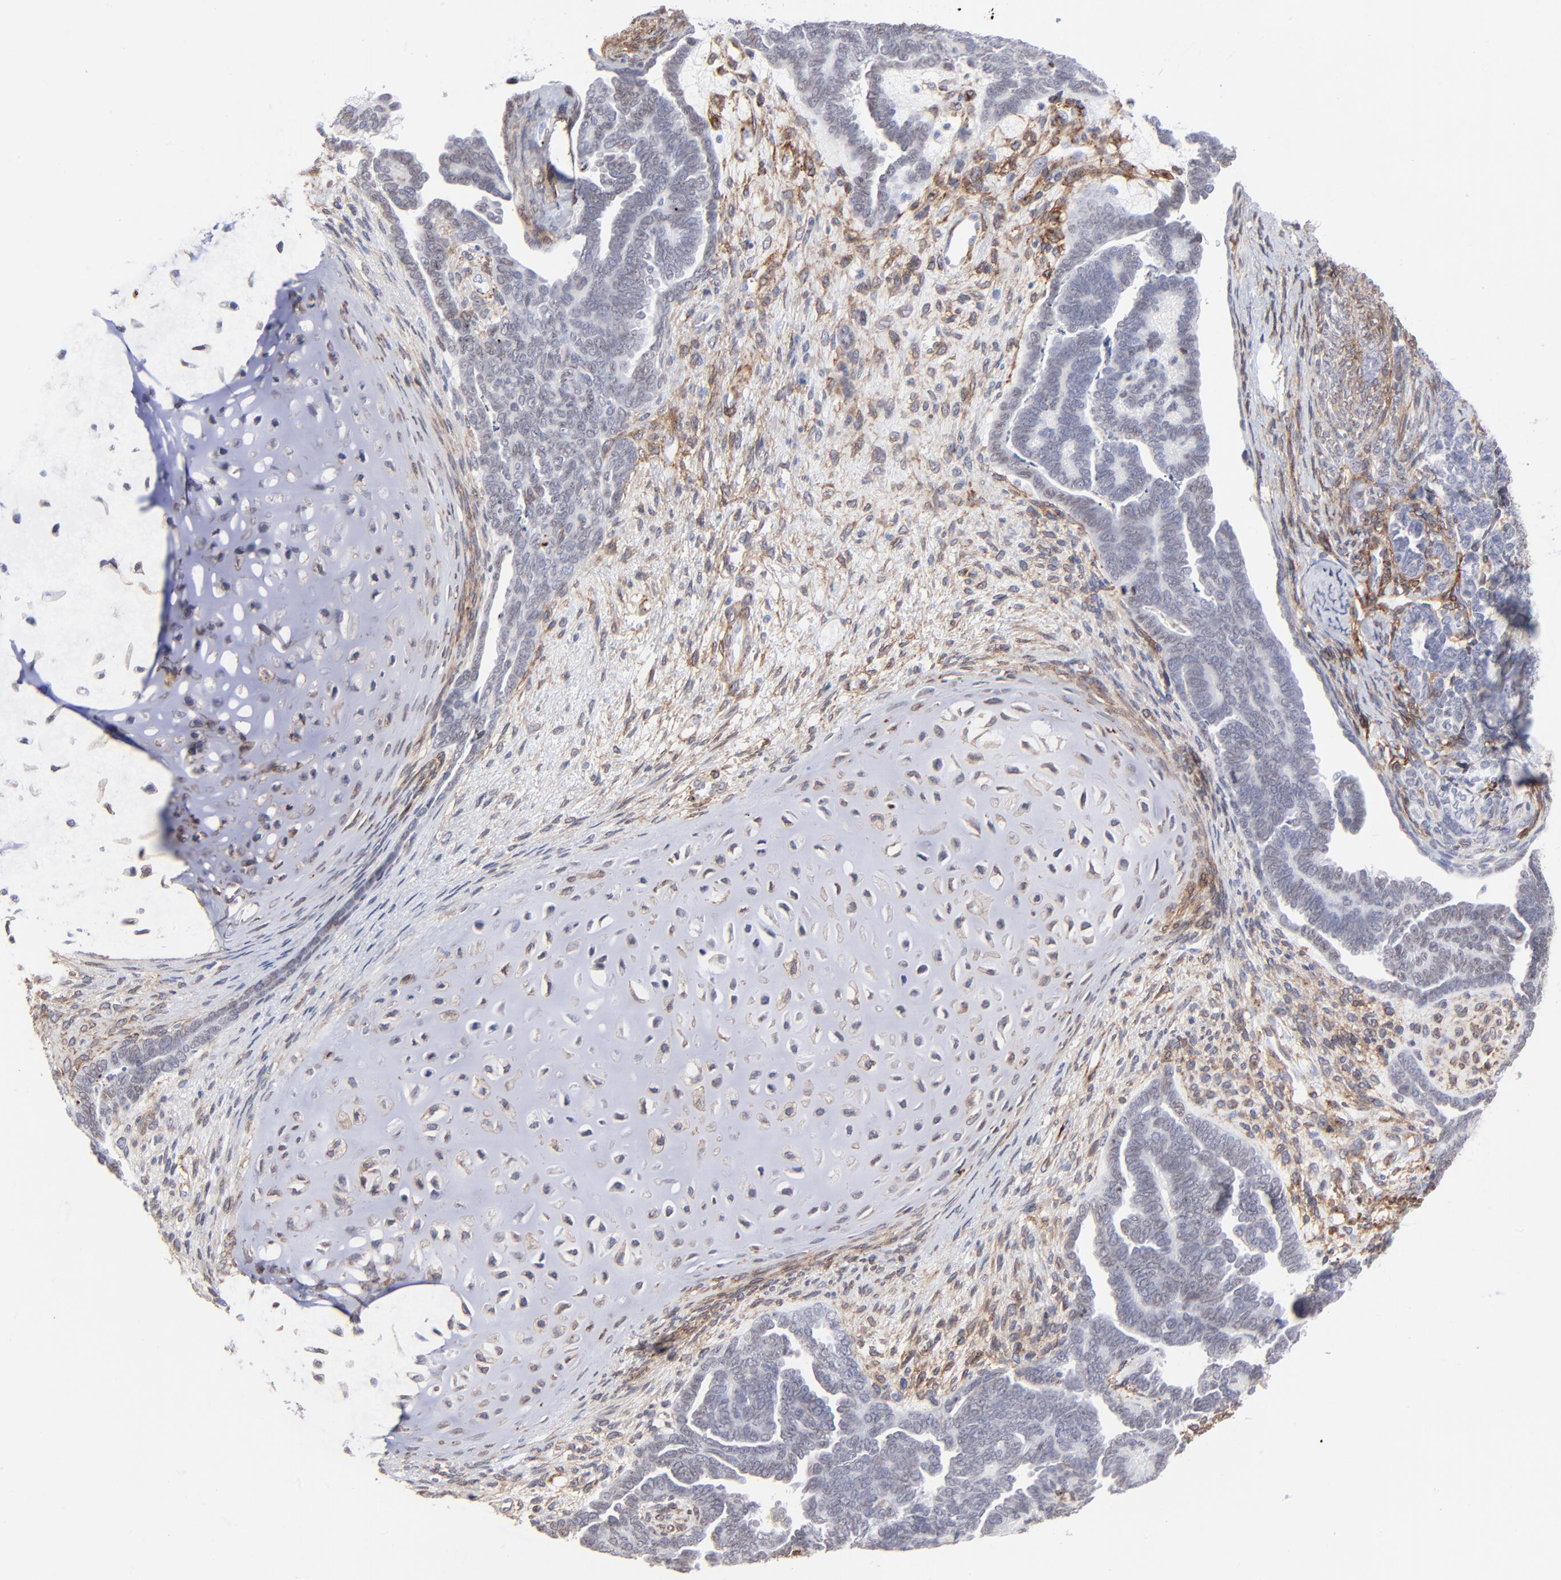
{"staining": {"intensity": "strong", "quantity": "<25%", "location": "nuclear"}, "tissue": "endometrial cancer", "cell_type": "Tumor cells", "image_type": "cancer", "snomed": [{"axis": "morphology", "description": "Neoplasm, malignant, NOS"}, {"axis": "topography", "description": "Endometrium"}], "caption": "Endometrial malignant neoplasm stained with immunohistochemistry exhibits strong nuclear staining in about <25% of tumor cells.", "gene": "PDGFRB", "patient": {"sex": "female", "age": 74}}